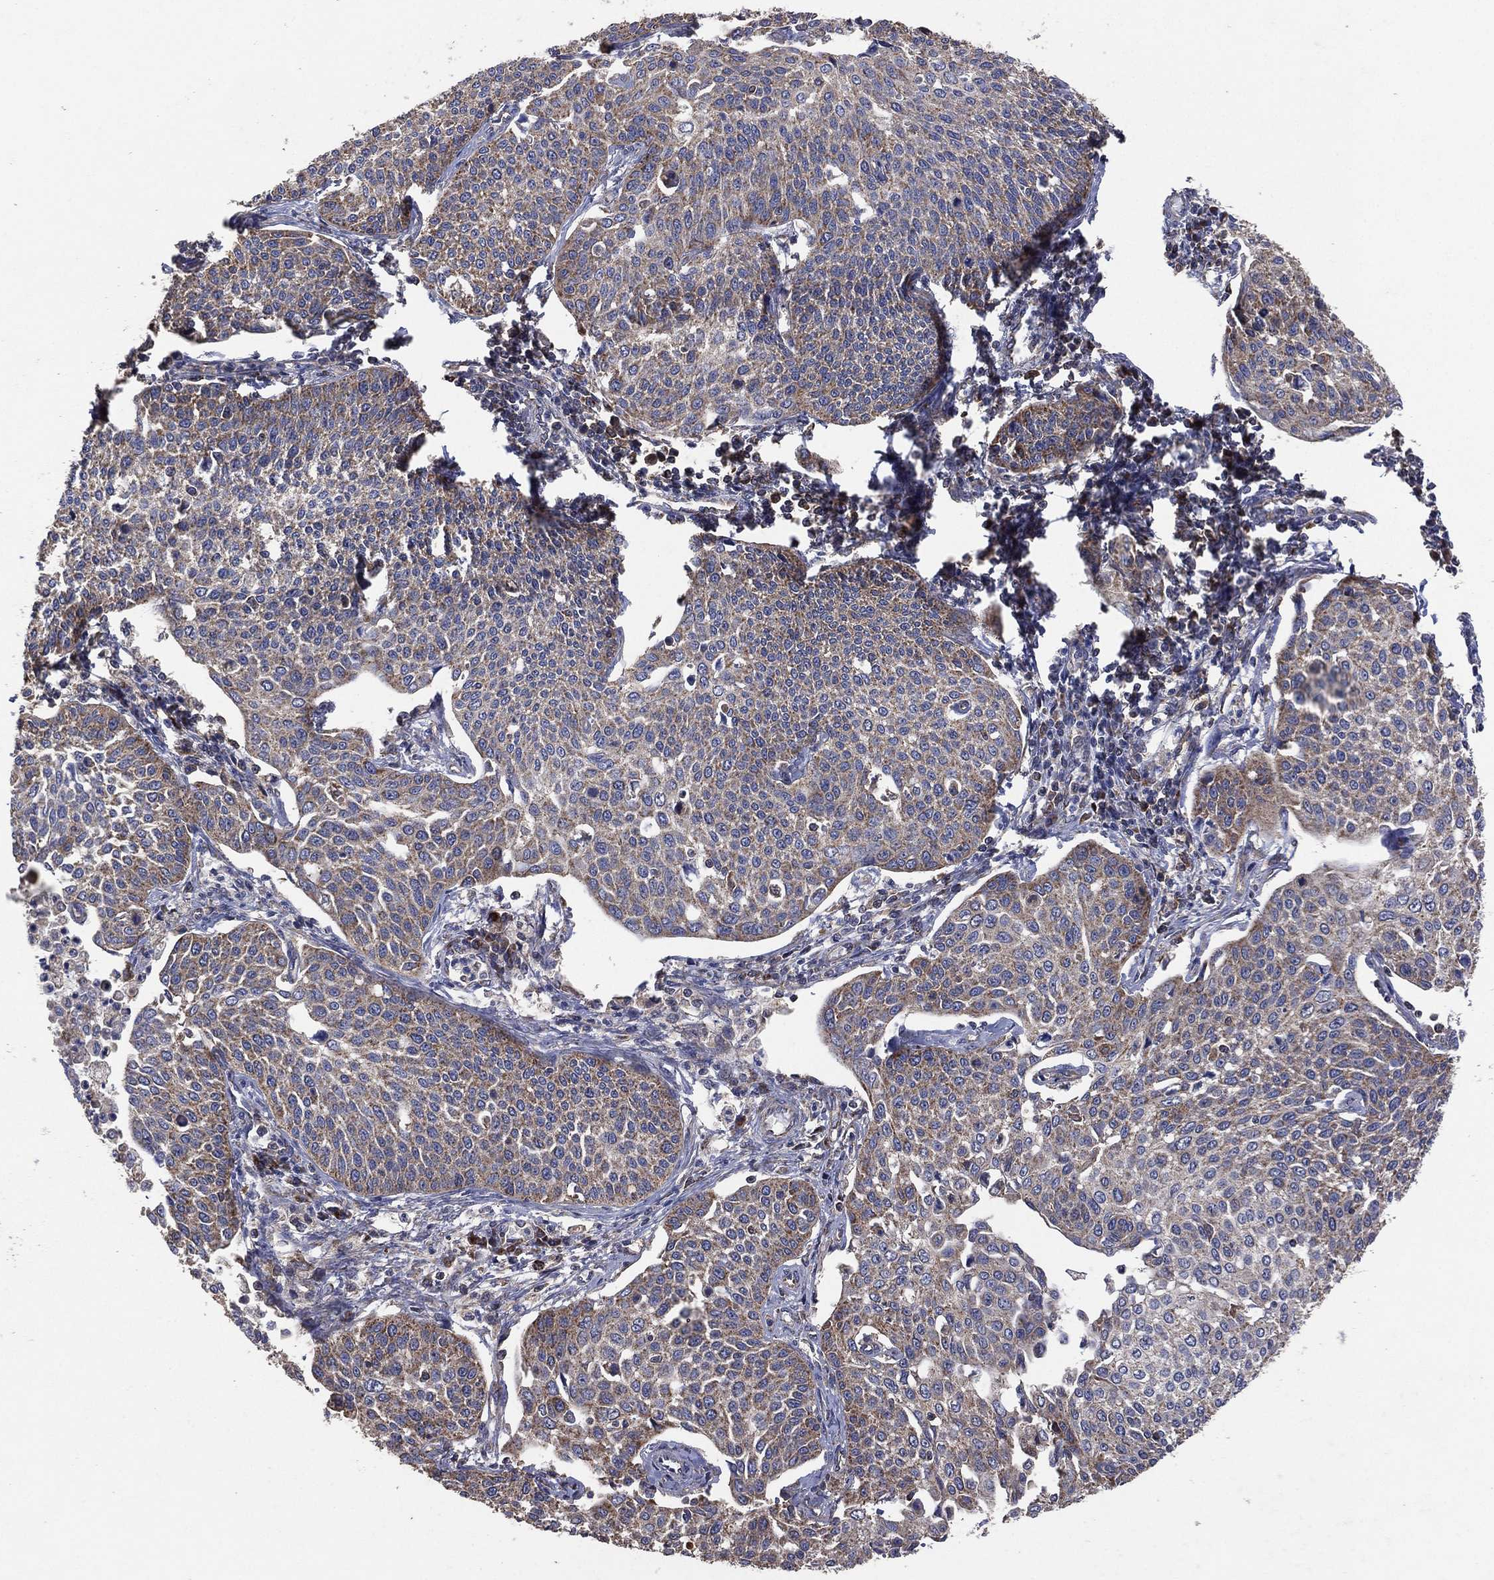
{"staining": {"intensity": "weak", "quantity": "25%-75%", "location": "cytoplasmic/membranous"}, "tissue": "cervical cancer", "cell_type": "Tumor cells", "image_type": "cancer", "snomed": [{"axis": "morphology", "description": "Squamous cell carcinoma, NOS"}, {"axis": "topography", "description": "Cervix"}], "caption": "Immunohistochemistry (IHC) histopathology image of neoplastic tissue: cervical squamous cell carcinoma stained using immunohistochemistry (IHC) demonstrates low levels of weak protein expression localized specifically in the cytoplasmic/membranous of tumor cells, appearing as a cytoplasmic/membranous brown color.", "gene": "LIMD1", "patient": {"sex": "female", "age": 34}}